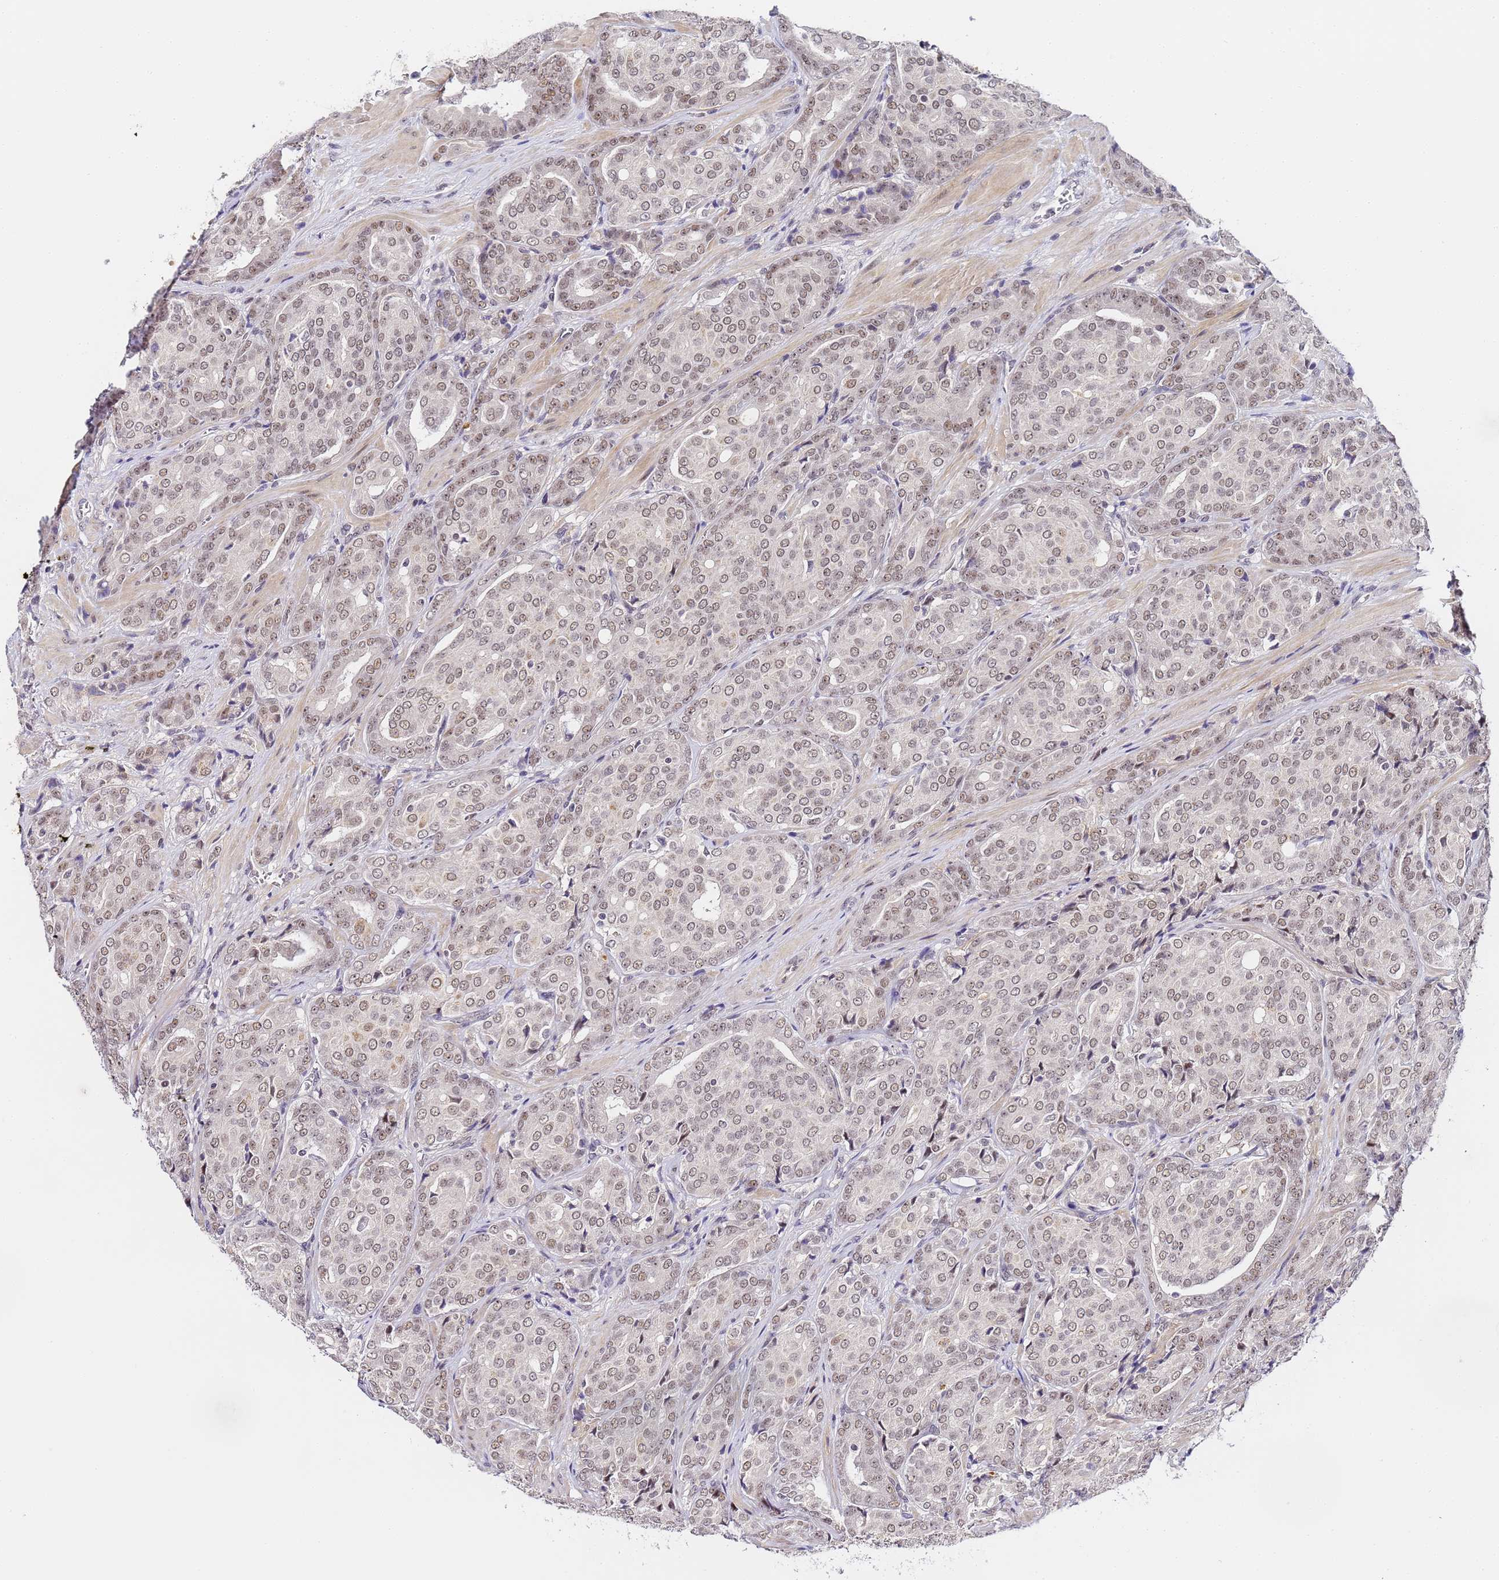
{"staining": {"intensity": "weak", "quantity": ">75%", "location": "nuclear"}, "tissue": "prostate cancer", "cell_type": "Tumor cells", "image_type": "cancer", "snomed": [{"axis": "morphology", "description": "Adenocarcinoma, High grade"}, {"axis": "topography", "description": "Prostate"}], "caption": "A photomicrograph showing weak nuclear positivity in about >75% of tumor cells in prostate cancer, as visualized by brown immunohistochemical staining.", "gene": "LSM3", "patient": {"sex": "male", "age": 68}}